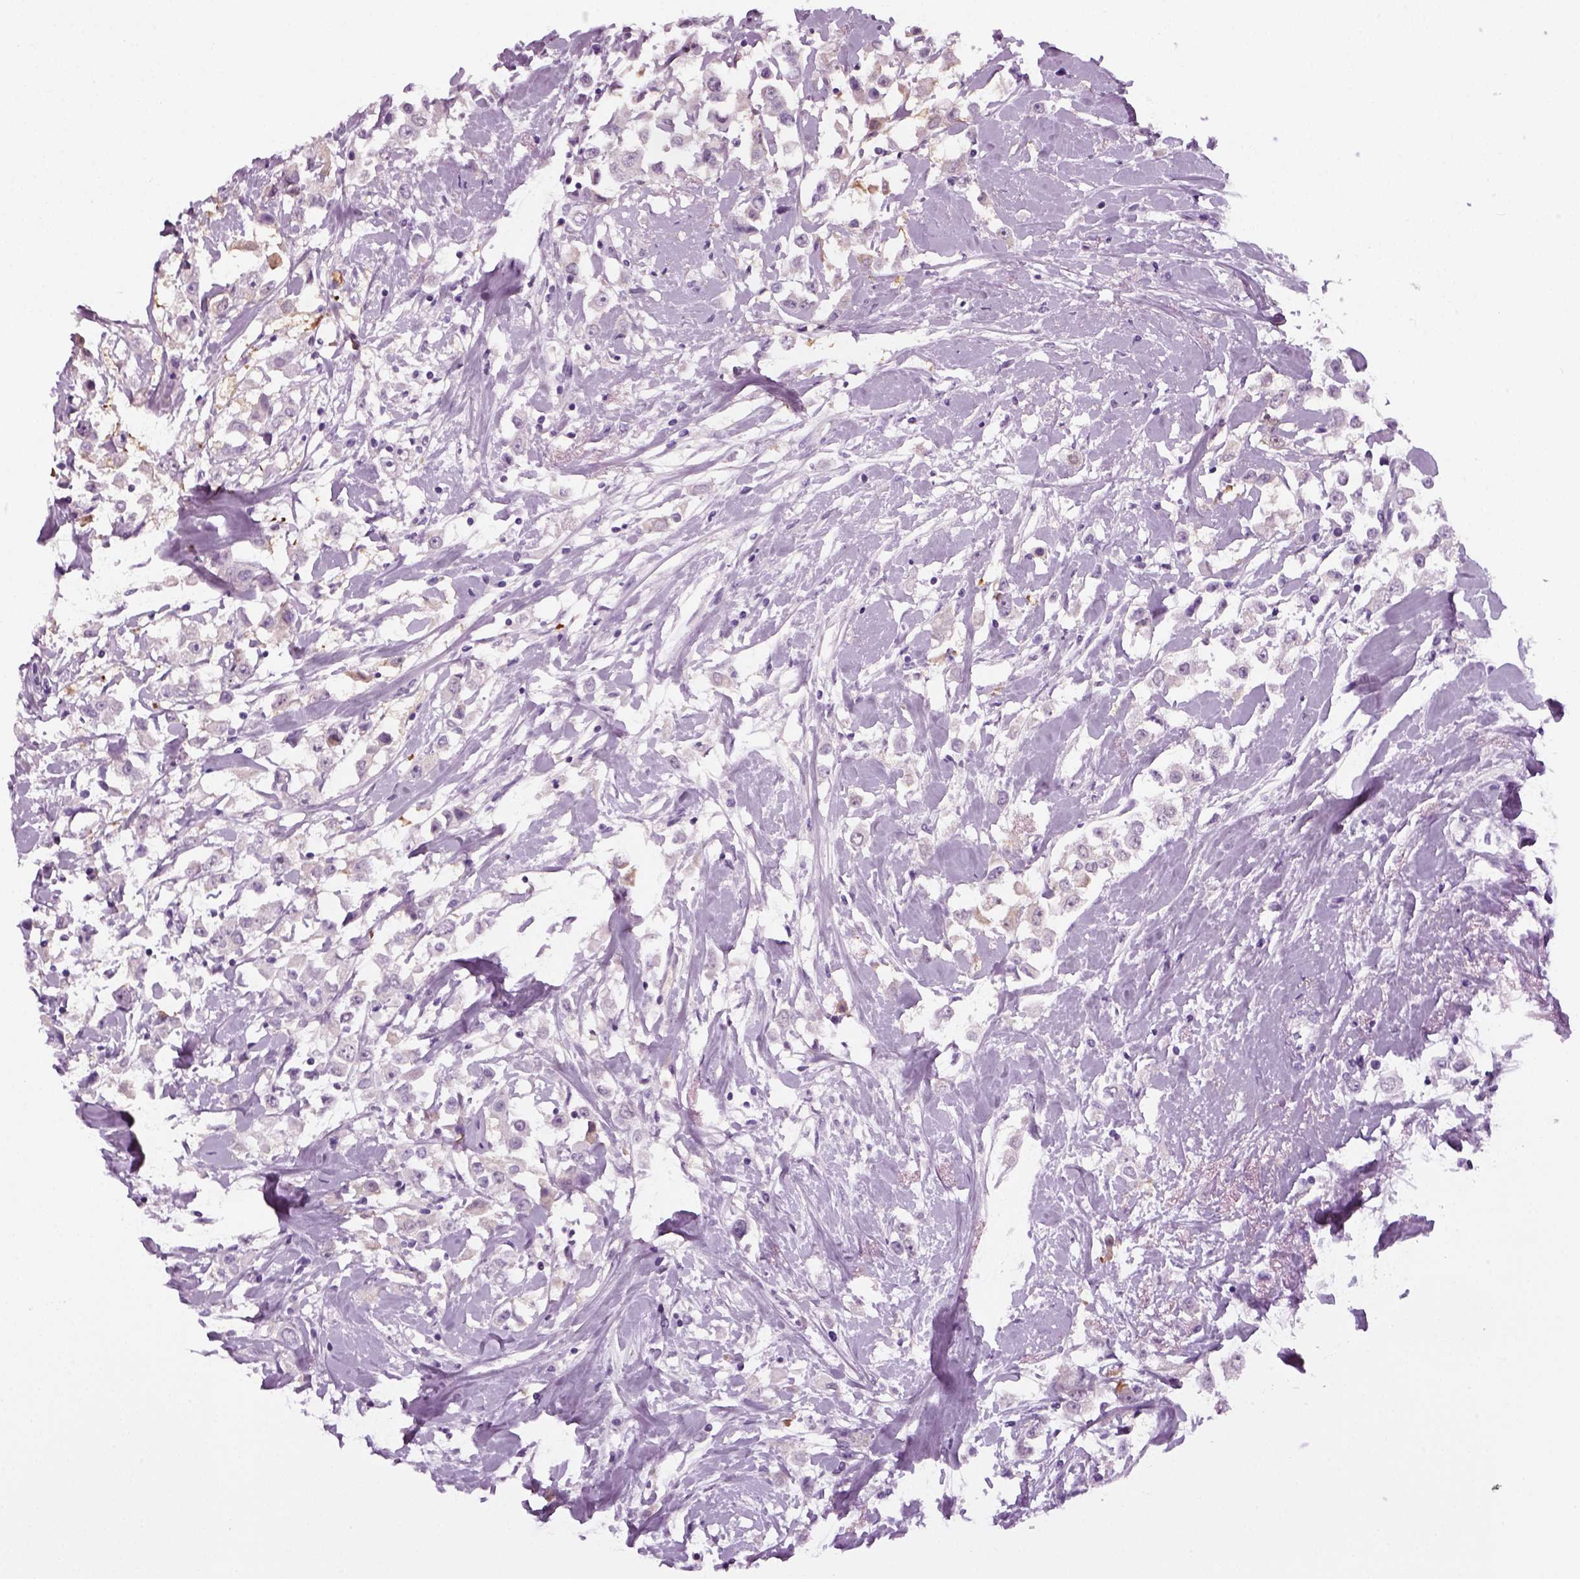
{"staining": {"intensity": "negative", "quantity": "none", "location": "none"}, "tissue": "breast cancer", "cell_type": "Tumor cells", "image_type": "cancer", "snomed": [{"axis": "morphology", "description": "Duct carcinoma"}, {"axis": "topography", "description": "Breast"}], "caption": "Immunohistochemical staining of breast invasive ductal carcinoma displays no significant positivity in tumor cells. Nuclei are stained in blue.", "gene": "KRT75", "patient": {"sex": "female", "age": 61}}